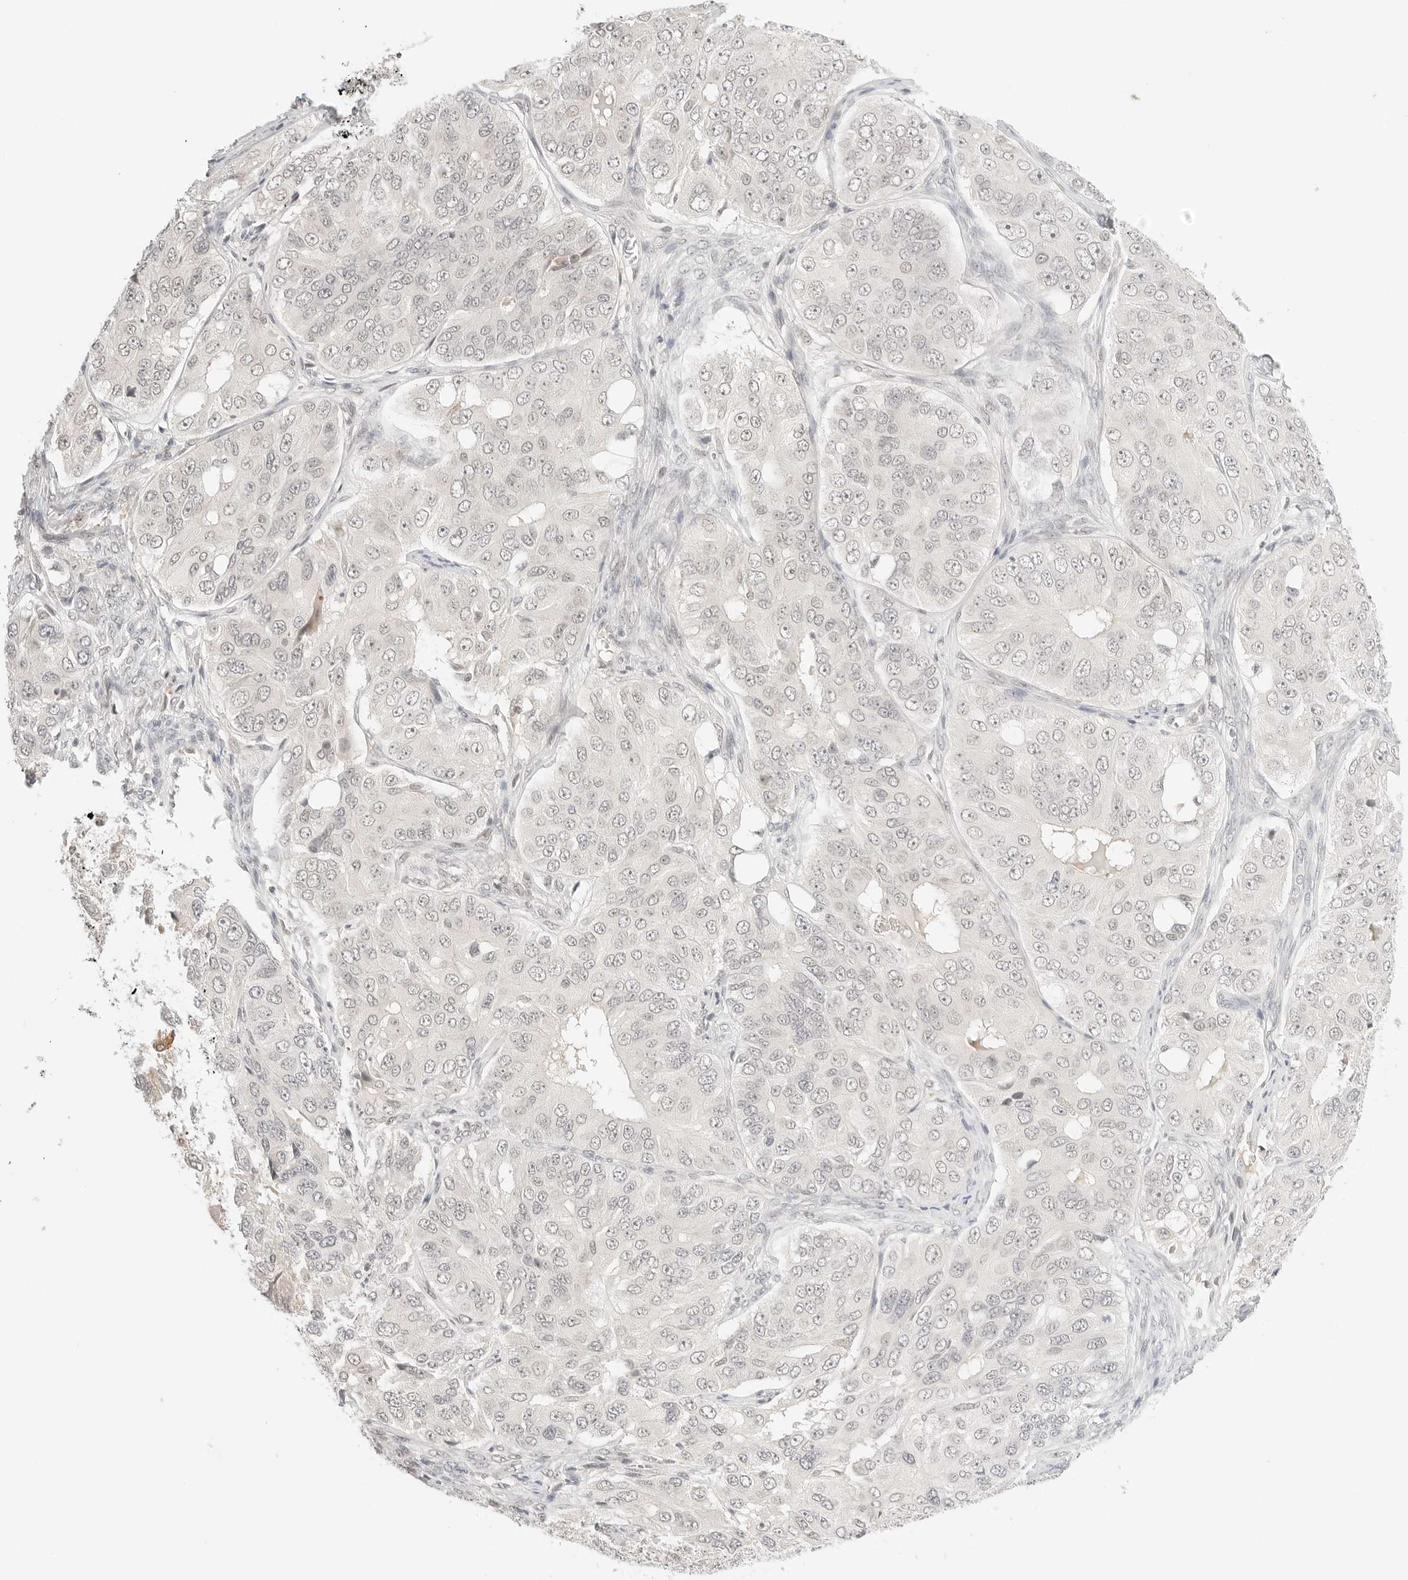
{"staining": {"intensity": "negative", "quantity": "none", "location": "none"}, "tissue": "ovarian cancer", "cell_type": "Tumor cells", "image_type": "cancer", "snomed": [{"axis": "morphology", "description": "Carcinoma, endometroid"}, {"axis": "topography", "description": "Ovary"}], "caption": "High magnification brightfield microscopy of ovarian cancer (endometroid carcinoma) stained with DAB (3,3'-diaminobenzidine) (brown) and counterstained with hematoxylin (blue): tumor cells show no significant staining. The staining is performed using DAB brown chromogen with nuclei counter-stained in using hematoxylin.", "gene": "RPS6KL1", "patient": {"sex": "female", "age": 51}}